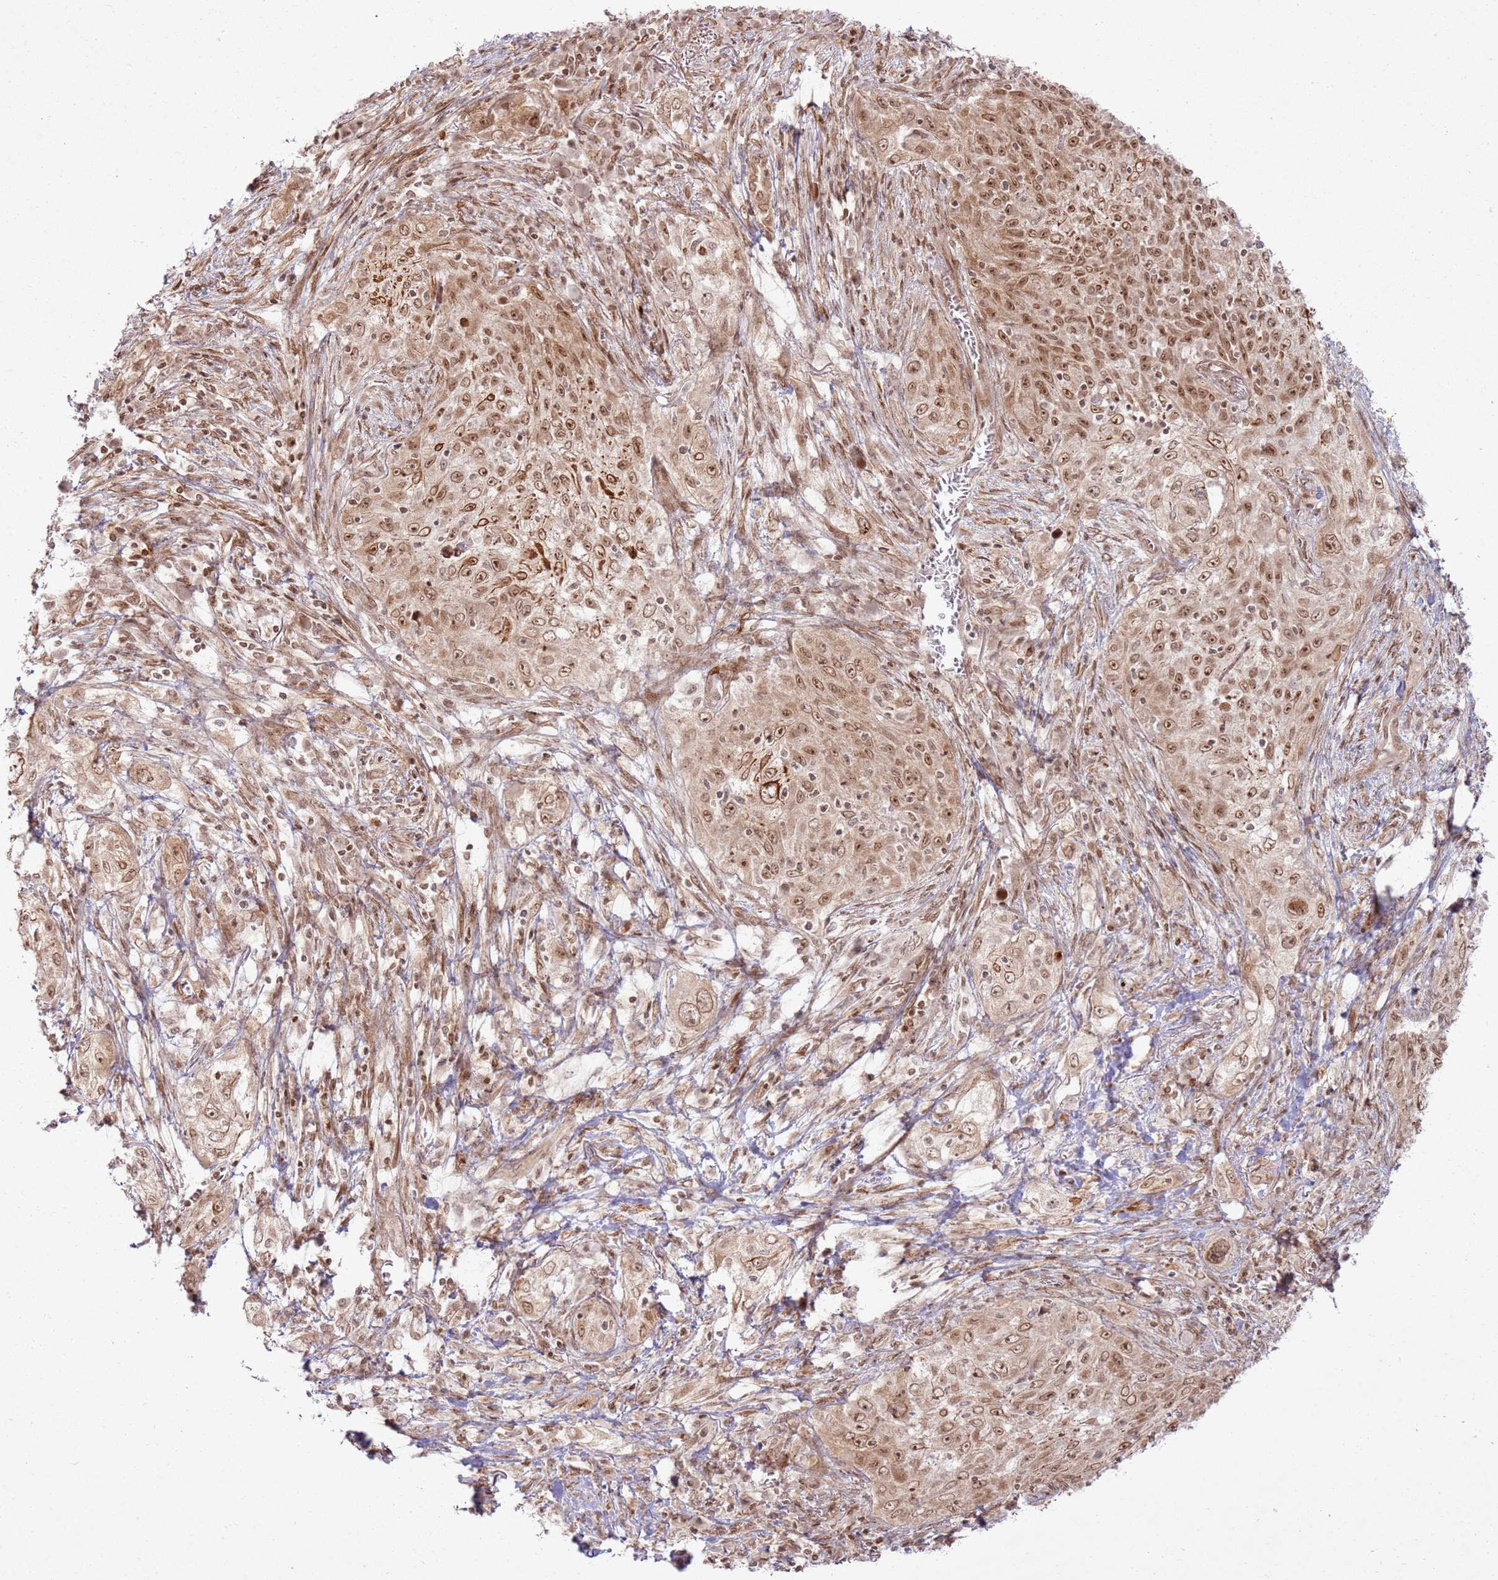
{"staining": {"intensity": "moderate", "quantity": ">75%", "location": "cytoplasmic/membranous,nuclear"}, "tissue": "lung cancer", "cell_type": "Tumor cells", "image_type": "cancer", "snomed": [{"axis": "morphology", "description": "Squamous cell carcinoma, NOS"}, {"axis": "topography", "description": "Lung"}], "caption": "Human lung cancer stained with a protein marker shows moderate staining in tumor cells.", "gene": "KLHL36", "patient": {"sex": "female", "age": 69}}